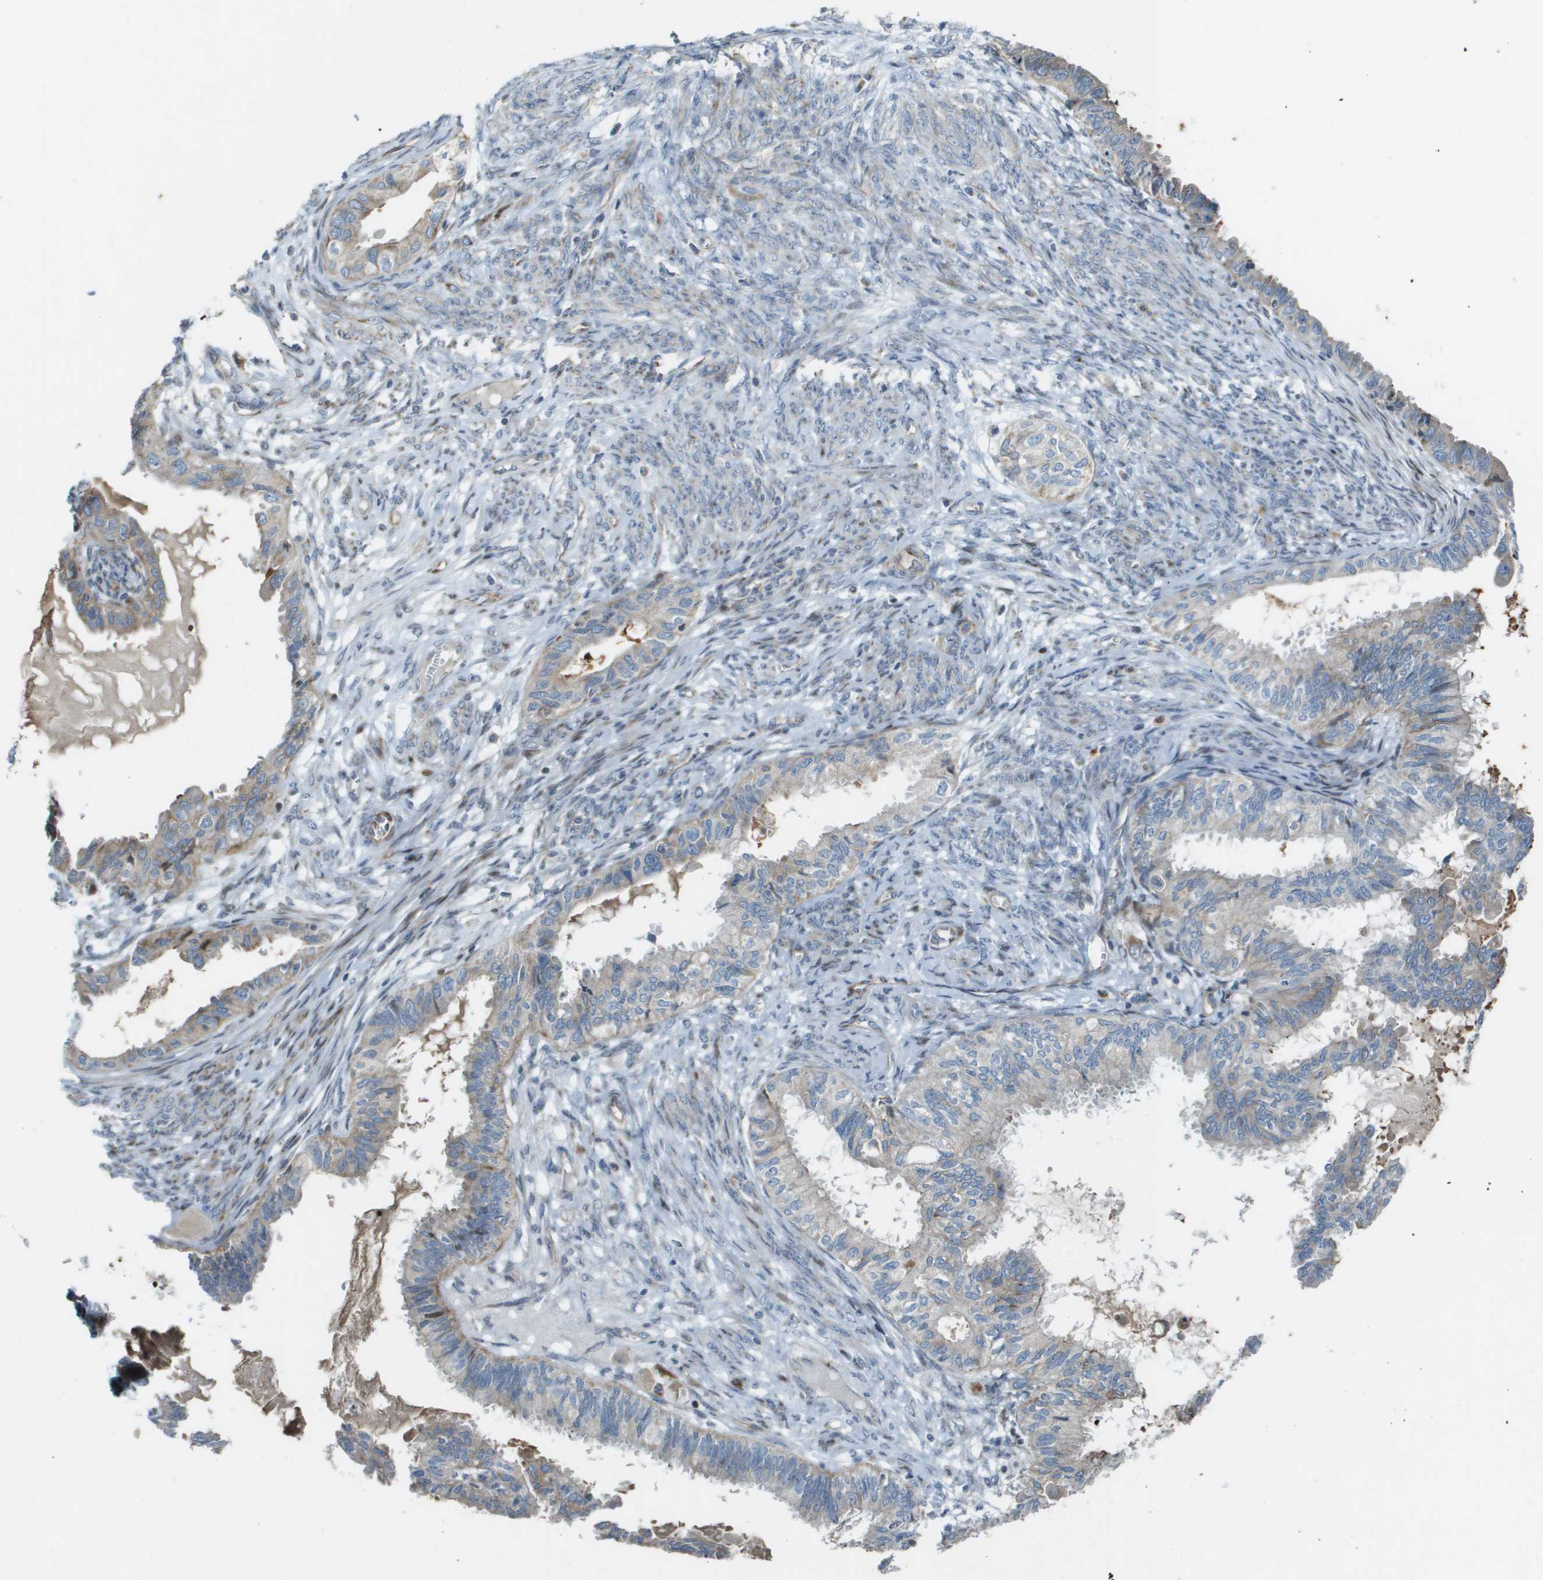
{"staining": {"intensity": "weak", "quantity": "<25%", "location": "cytoplasmic/membranous"}, "tissue": "cervical cancer", "cell_type": "Tumor cells", "image_type": "cancer", "snomed": [{"axis": "morphology", "description": "Normal tissue, NOS"}, {"axis": "morphology", "description": "Adenocarcinoma, NOS"}, {"axis": "topography", "description": "Cervix"}, {"axis": "topography", "description": "Endometrium"}], "caption": "High power microscopy micrograph of an immunohistochemistry image of adenocarcinoma (cervical), revealing no significant expression in tumor cells.", "gene": "MGAT3", "patient": {"sex": "female", "age": 86}}